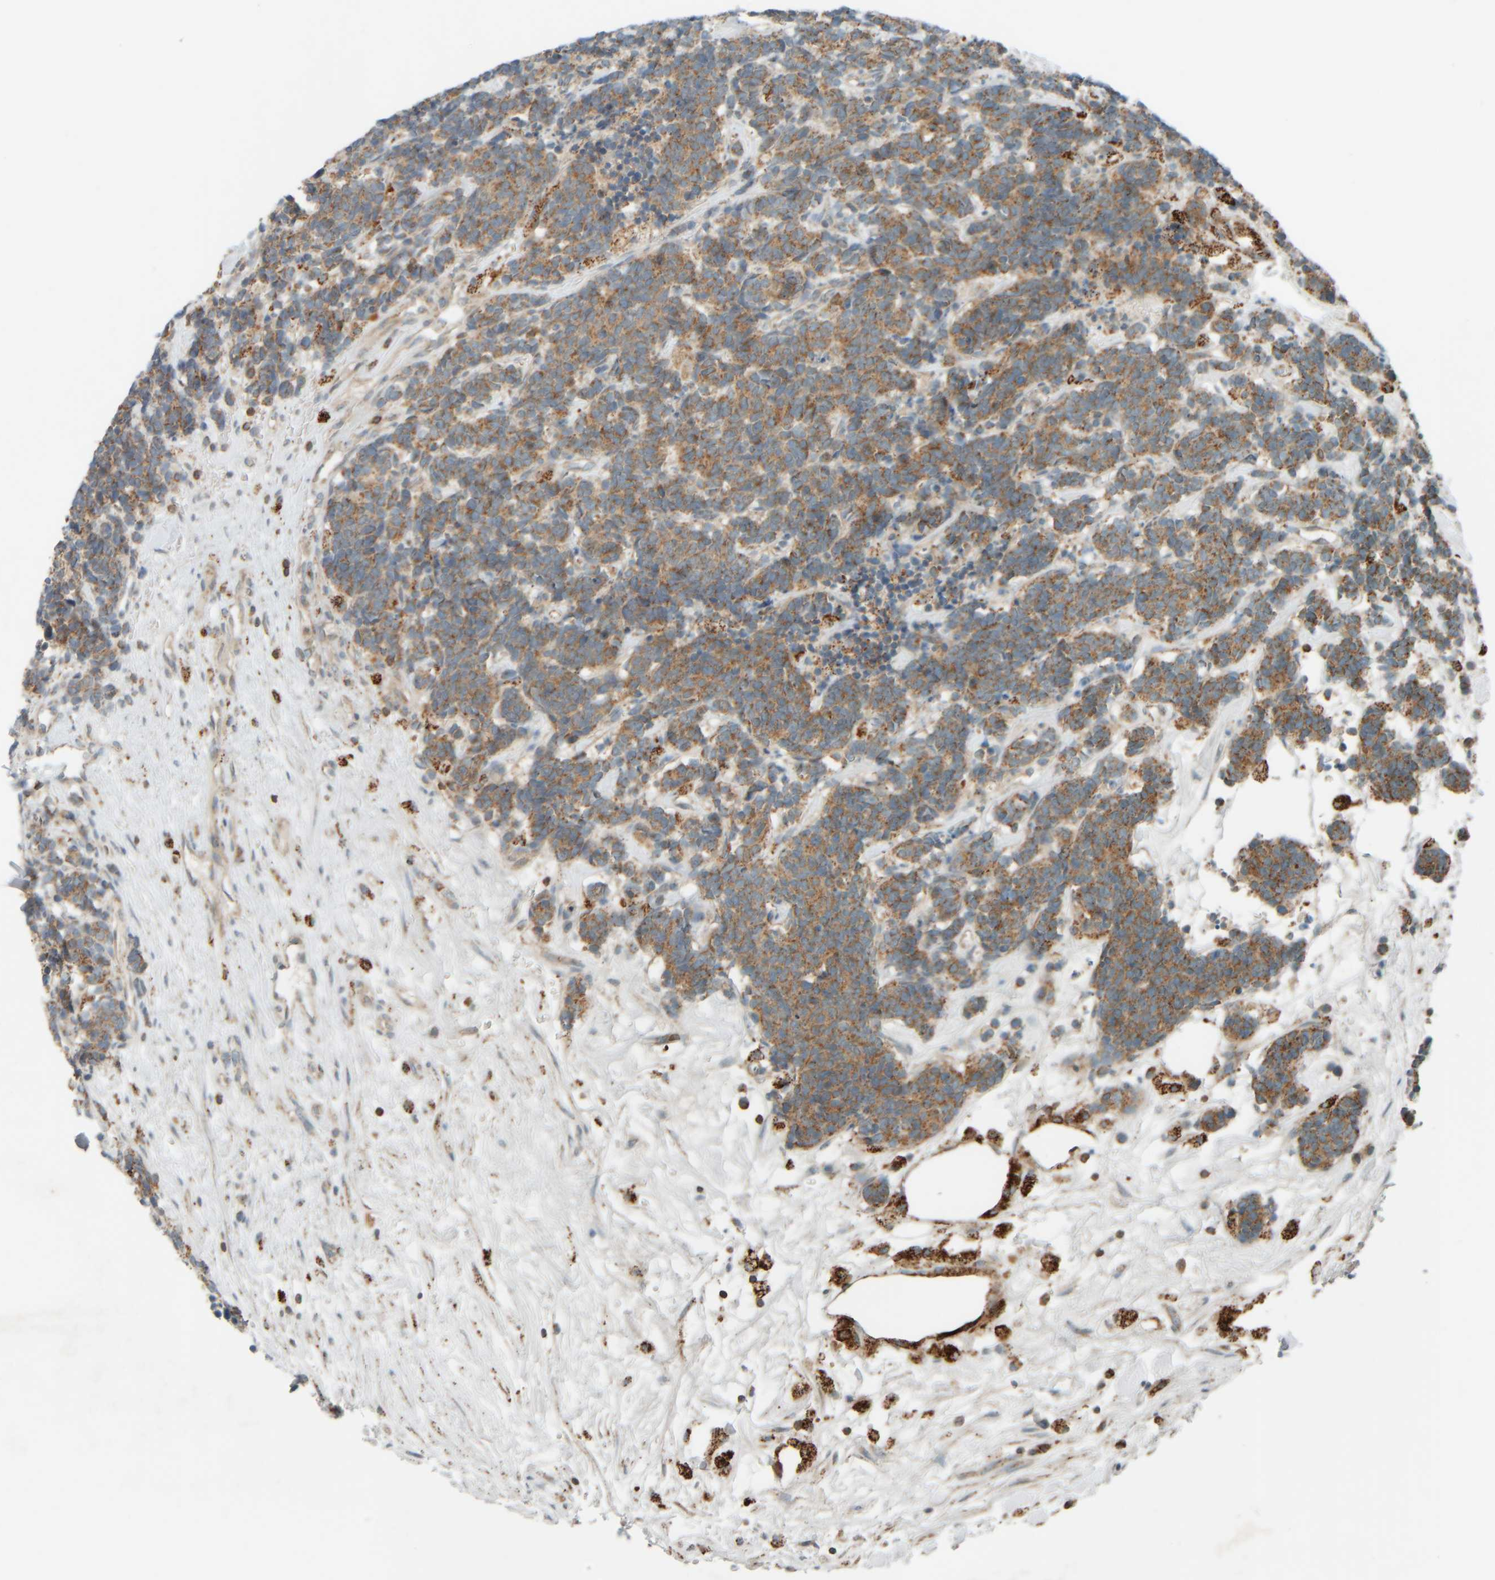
{"staining": {"intensity": "moderate", "quantity": ">75%", "location": "cytoplasmic/membranous"}, "tissue": "carcinoid", "cell_type": "Tumor cells", "image_type": "cancer", "snomed": [{"axis": "morphology", "description": "Carcinoma, NOS"}, {"axis": "morphology", "description": "Carcinoid, malignant, NOS"}, {"axis": "topography", "description": "Urinary bladder"}], "caption": "Immunohistochemical staining of human malignant carcinoid reveals moderate cytoplasmic/membranous protein positivity in about >75% of tumor cells.", "gene": "SPAG5", "patient": {"sex": "male", "age": 57}}